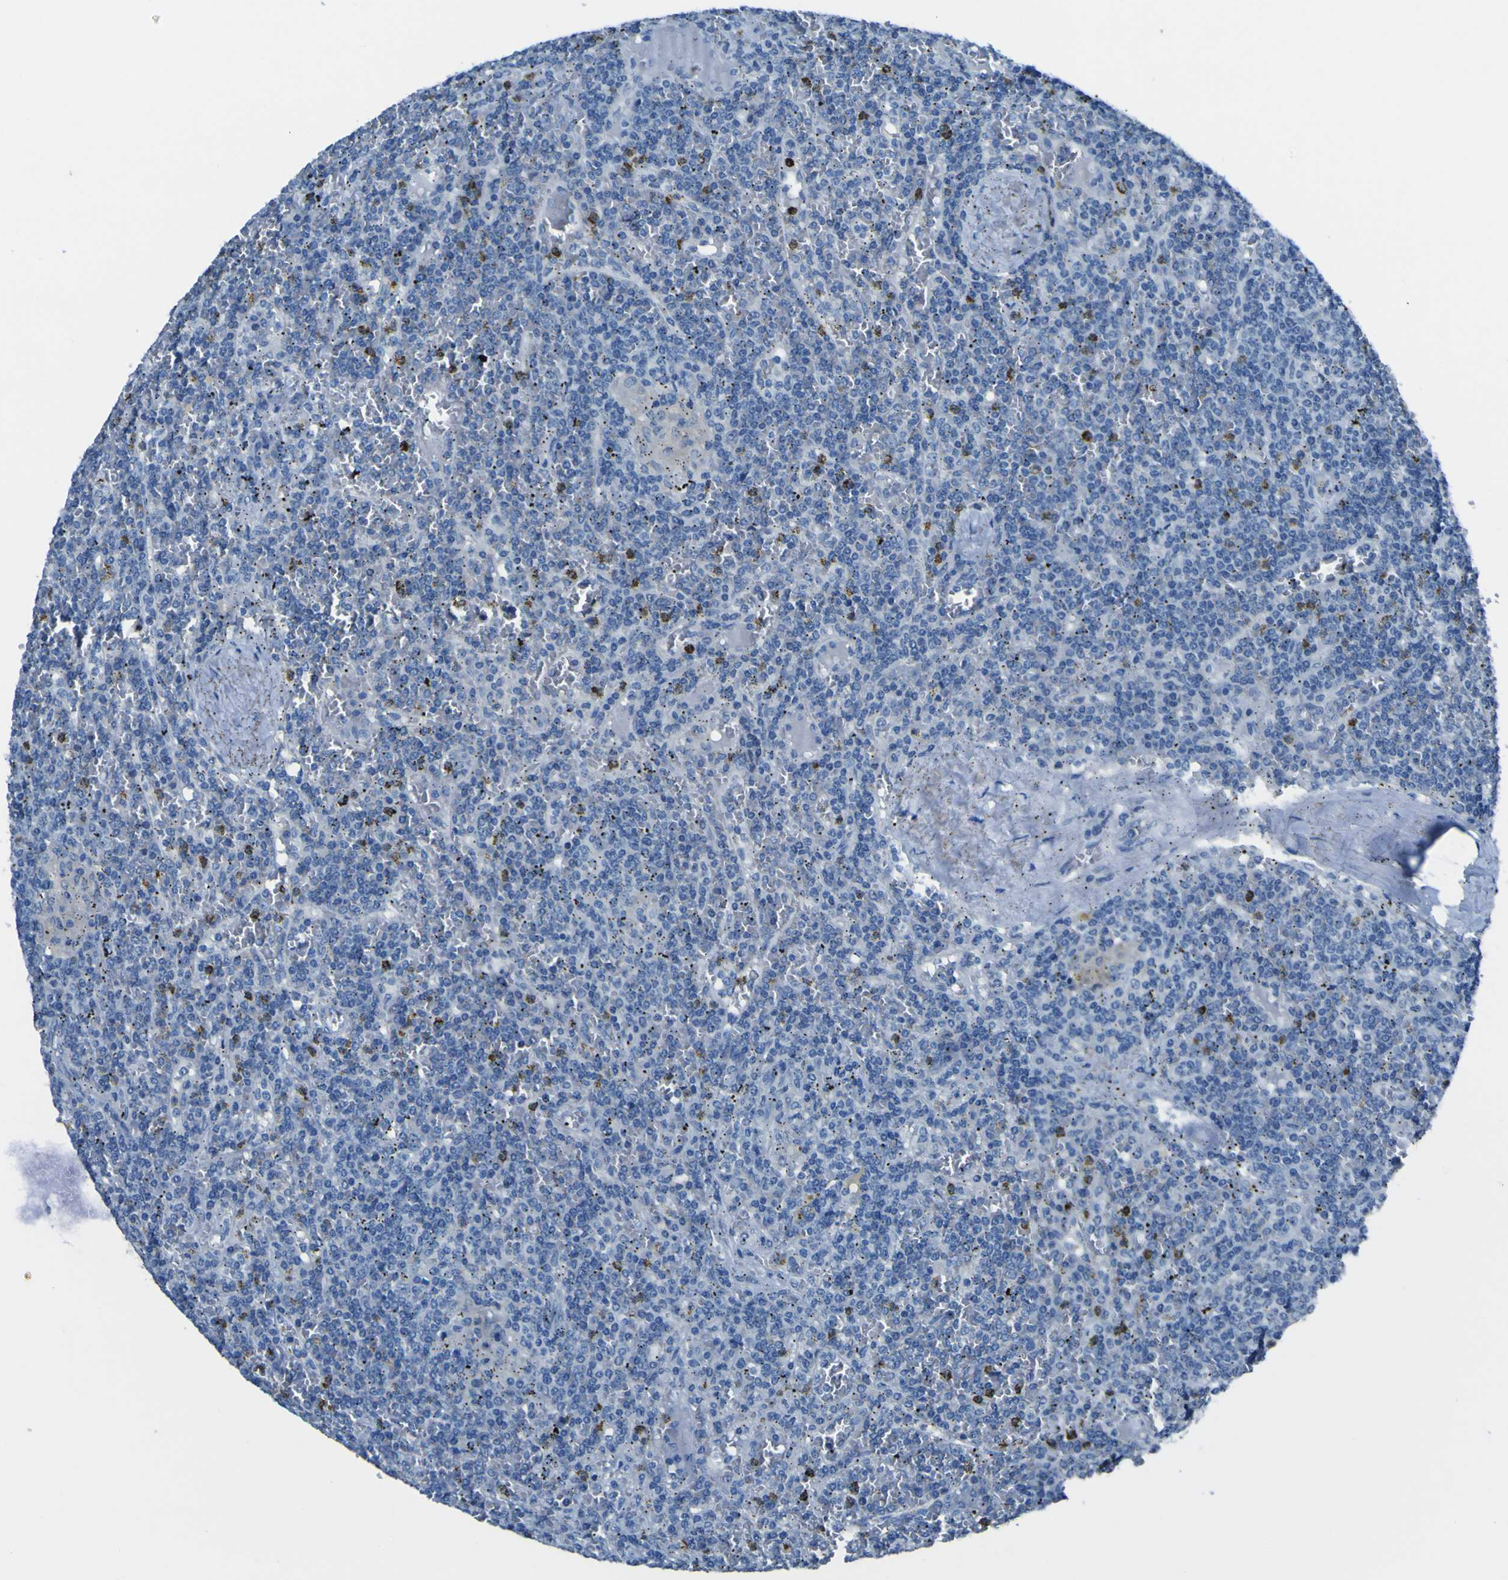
{"staining": {"intensity": "negative", "quantity": "none", "location": "none"}, "tissue": "lymphoma", "cell_type": "Tumor cells", "image_type": "cancer", "snomed": [{"axis": "morphology", "description": "Malignant lymphoma, non-Hodgkin's type, Low grade"}, {"axis": "topography", "description": "Spleen"}], "caption": "Immunohistochemistry histopathology image of neoplastic tissue: low-grade malignant lymphoma, non-Hodgkin's type stained with DAB demonstrates no significant protein positivity in tumor cells.", "gene": "PHKG1", "patient": {"sex": "female", "age": 19}}